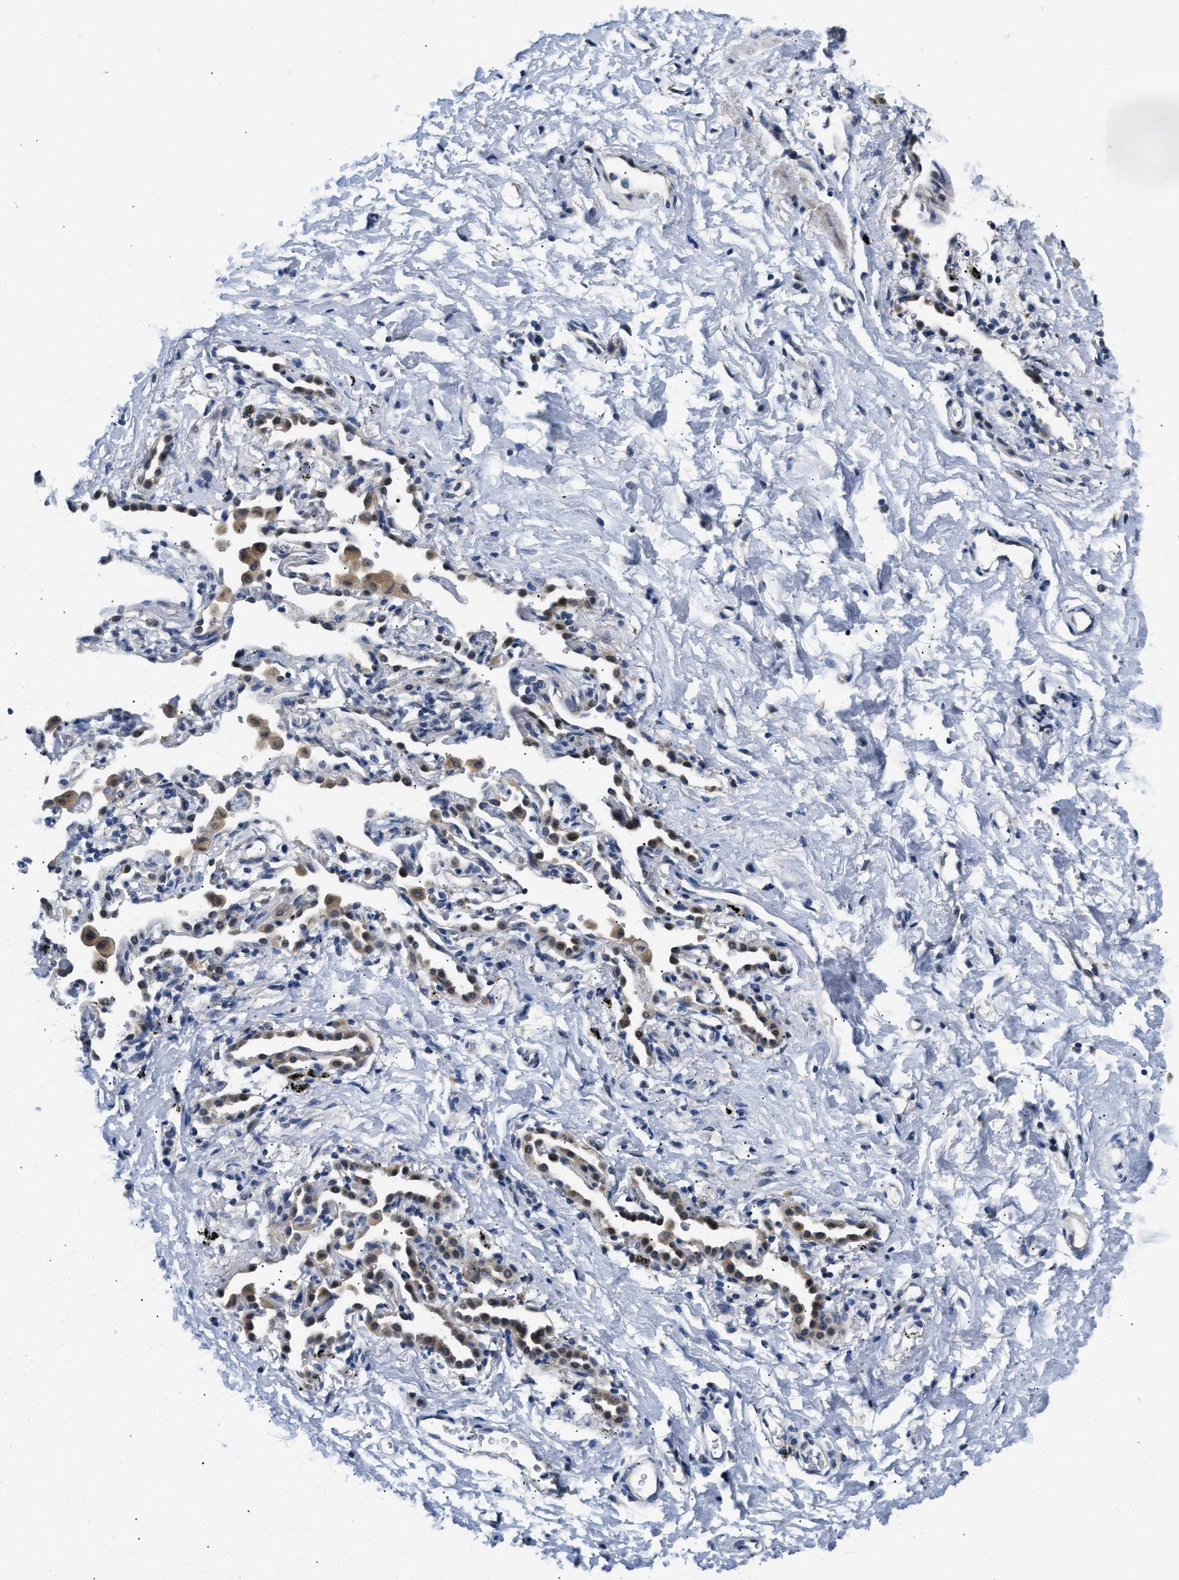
{"staining": {"intensity": "negative", "quantity": "none", "location": "none"}, "tissue": "adipose tissue", "cell_type": "Adipocytes", "image_type": "normal", "snomed": [{"axis": "morphology", "description": "Normal tissue, NOS"}, {"axis": "topography", "description": "Cartilage tissue"}, {"axis": "topography", "description": "Bronchus"}], "caption": "Adipocytes show no significant protein expression in normal adipose tissue. (Brightfield microscopy of DAB (3,3'-diaminobenzidine) IHC at high magnification).", "gene": "CLGN", "patient": {"sex": "female", "age": 53}}